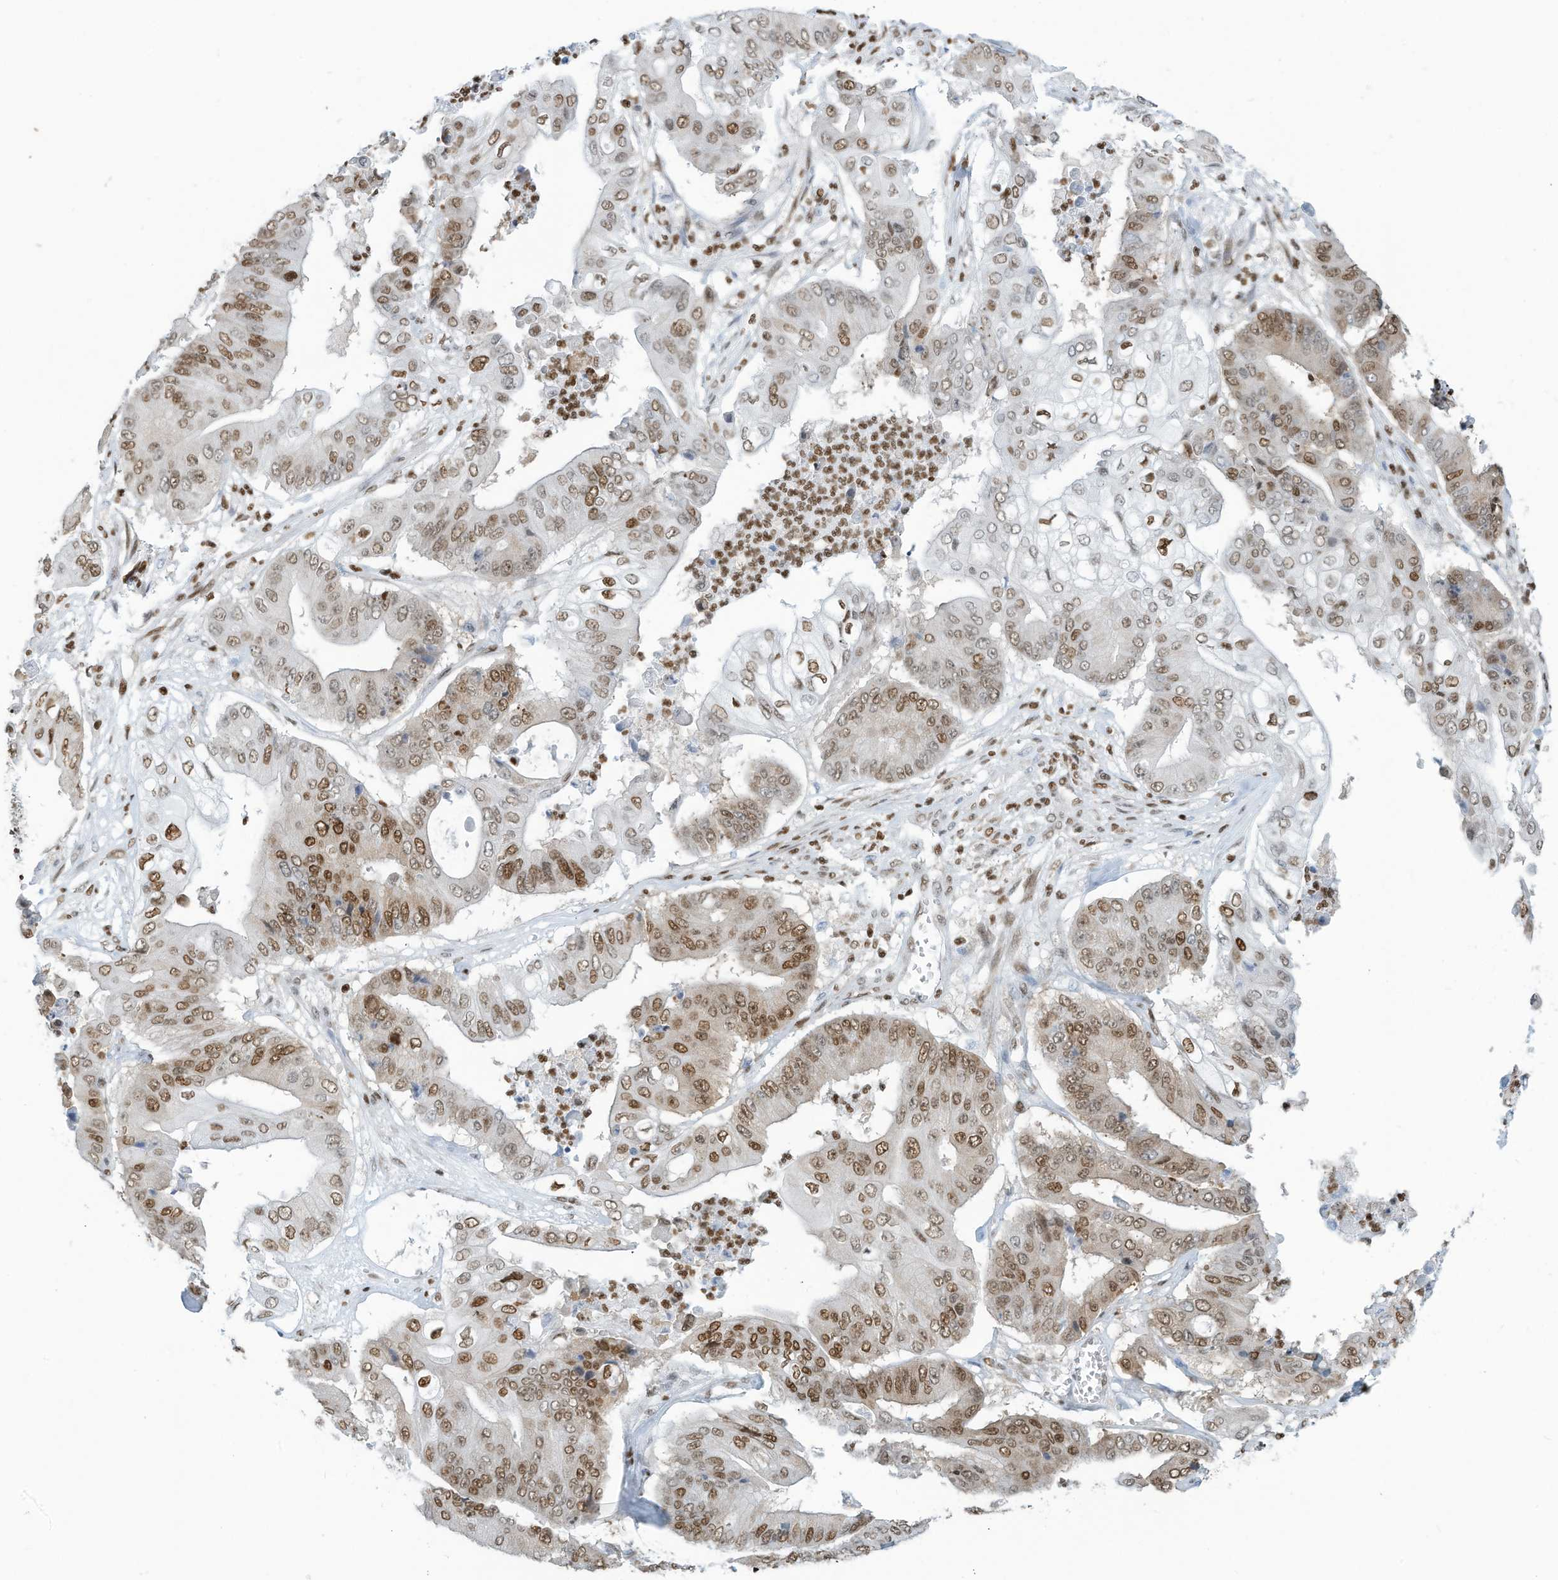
{"staining": {"intensity": "moderate", "quantity": ">75%", "location": "nuclear"}, "tissue": "pancreatic cancer", "cell_type": "Tumor cells", "image_type": "cancer", "snomed": [{"axis": "morphology", "description": "Adenocarcinoma, NOS"}, {"axis": "topography", "description": "Pancreas"}], "caption": "Immunohistochemical staining of human adenocarcinoma (pancreatic) shows moderate nuclear protein positivity in approximately >75% of tumor cells.", "gene": "SARNP", "patient": {"sex": "female", "age": 77}}